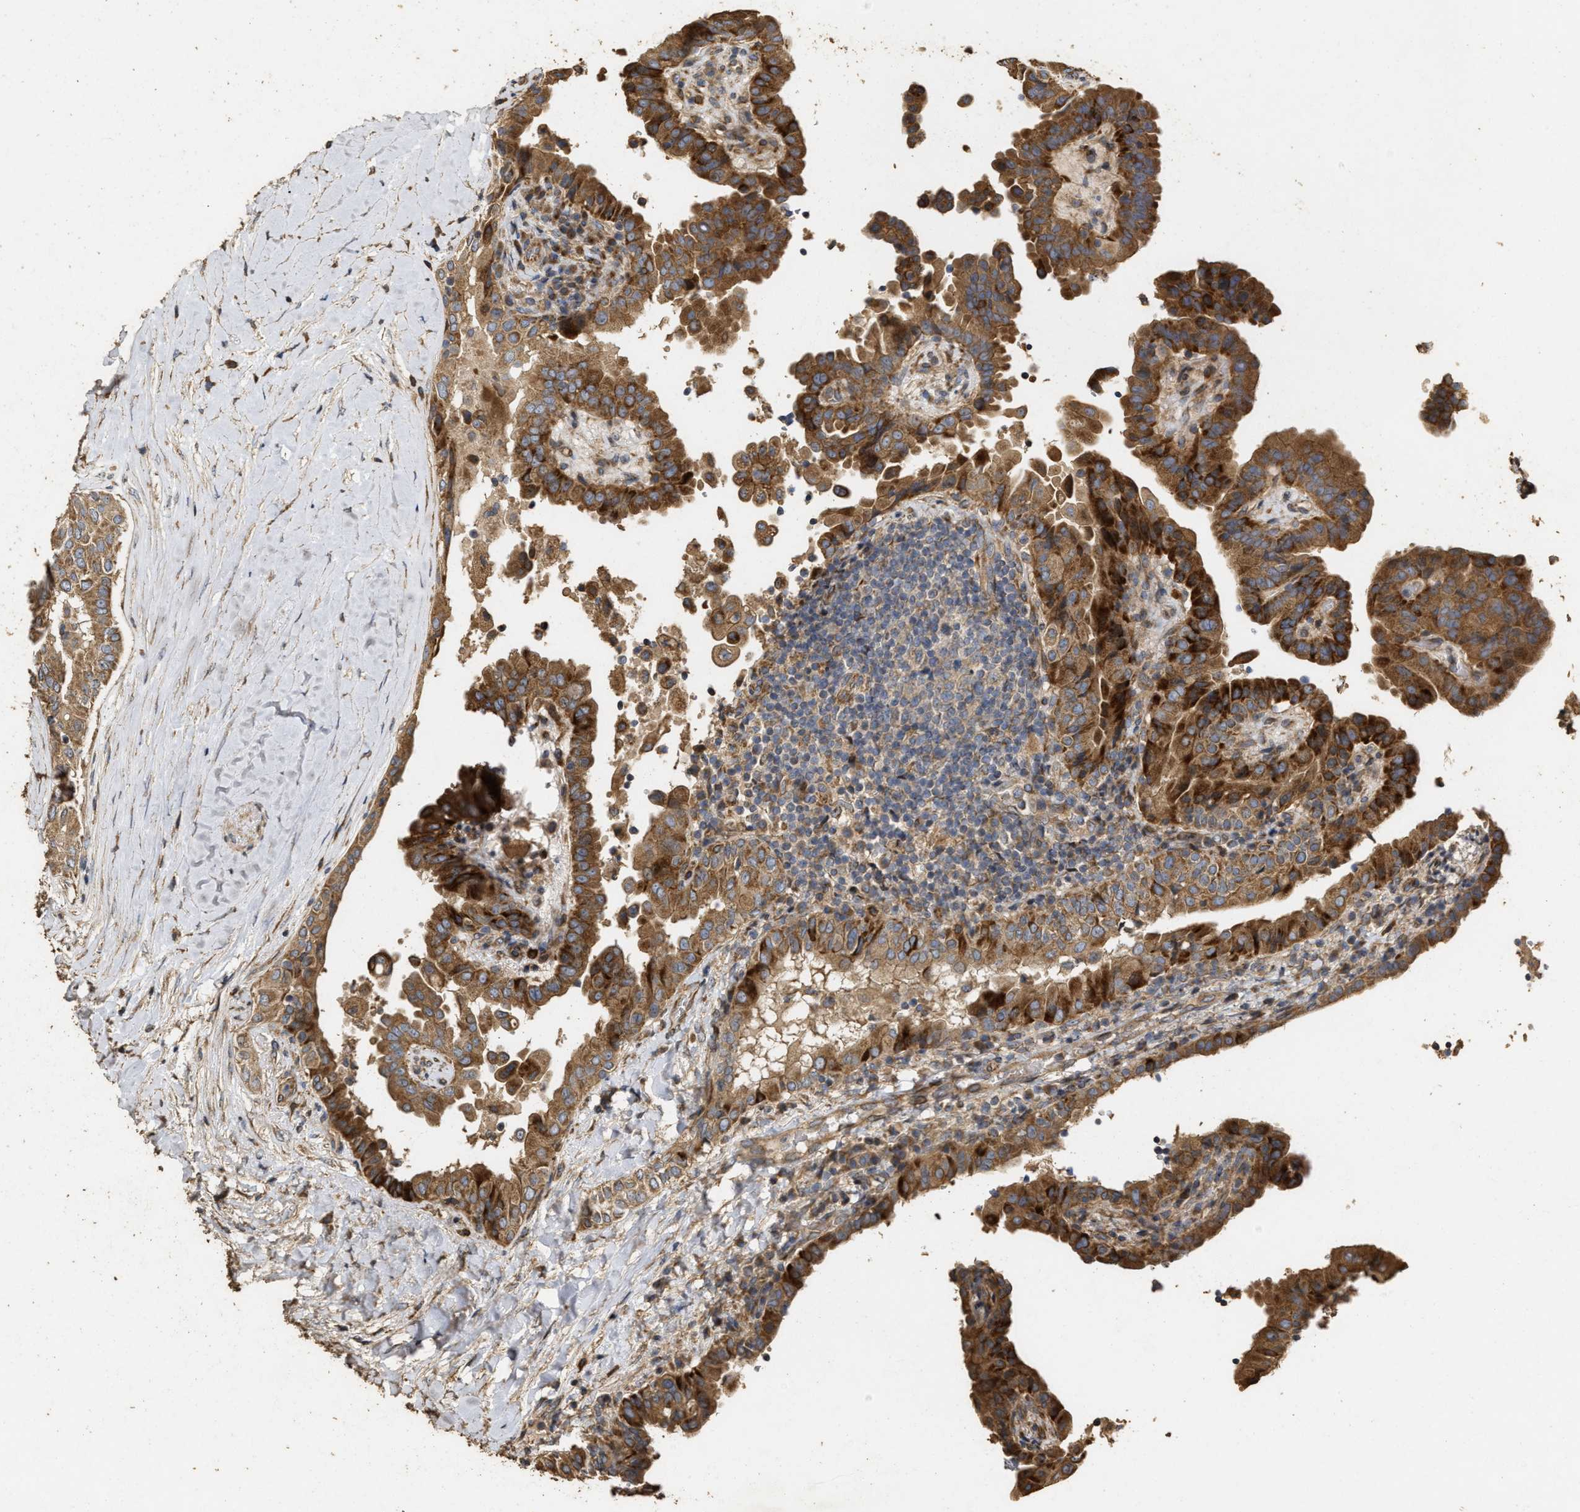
{"staining": {"intensity": "moderate", "quantity": ">75%", "location": "cytoplasmic/membranous"}, "tissue": "thyroid cancer", "cell_type": "Tumor cells", "image_type": "cancer", "snomed": [{"axis": "morphology", "description": "Papillary adenocarcinoma, NOS"}, {"axis": "topography", "description": "Thyroid gland"}], "caption": "Immunohistochemistry of thyroid cancer (papillary adenocarcinoma) shows medium levels of moderate cytoplasmic/membranous staining in about >75% of tumor cells.", "gene": "NAV1", "patient": {"sex": "male", "age": 33}}